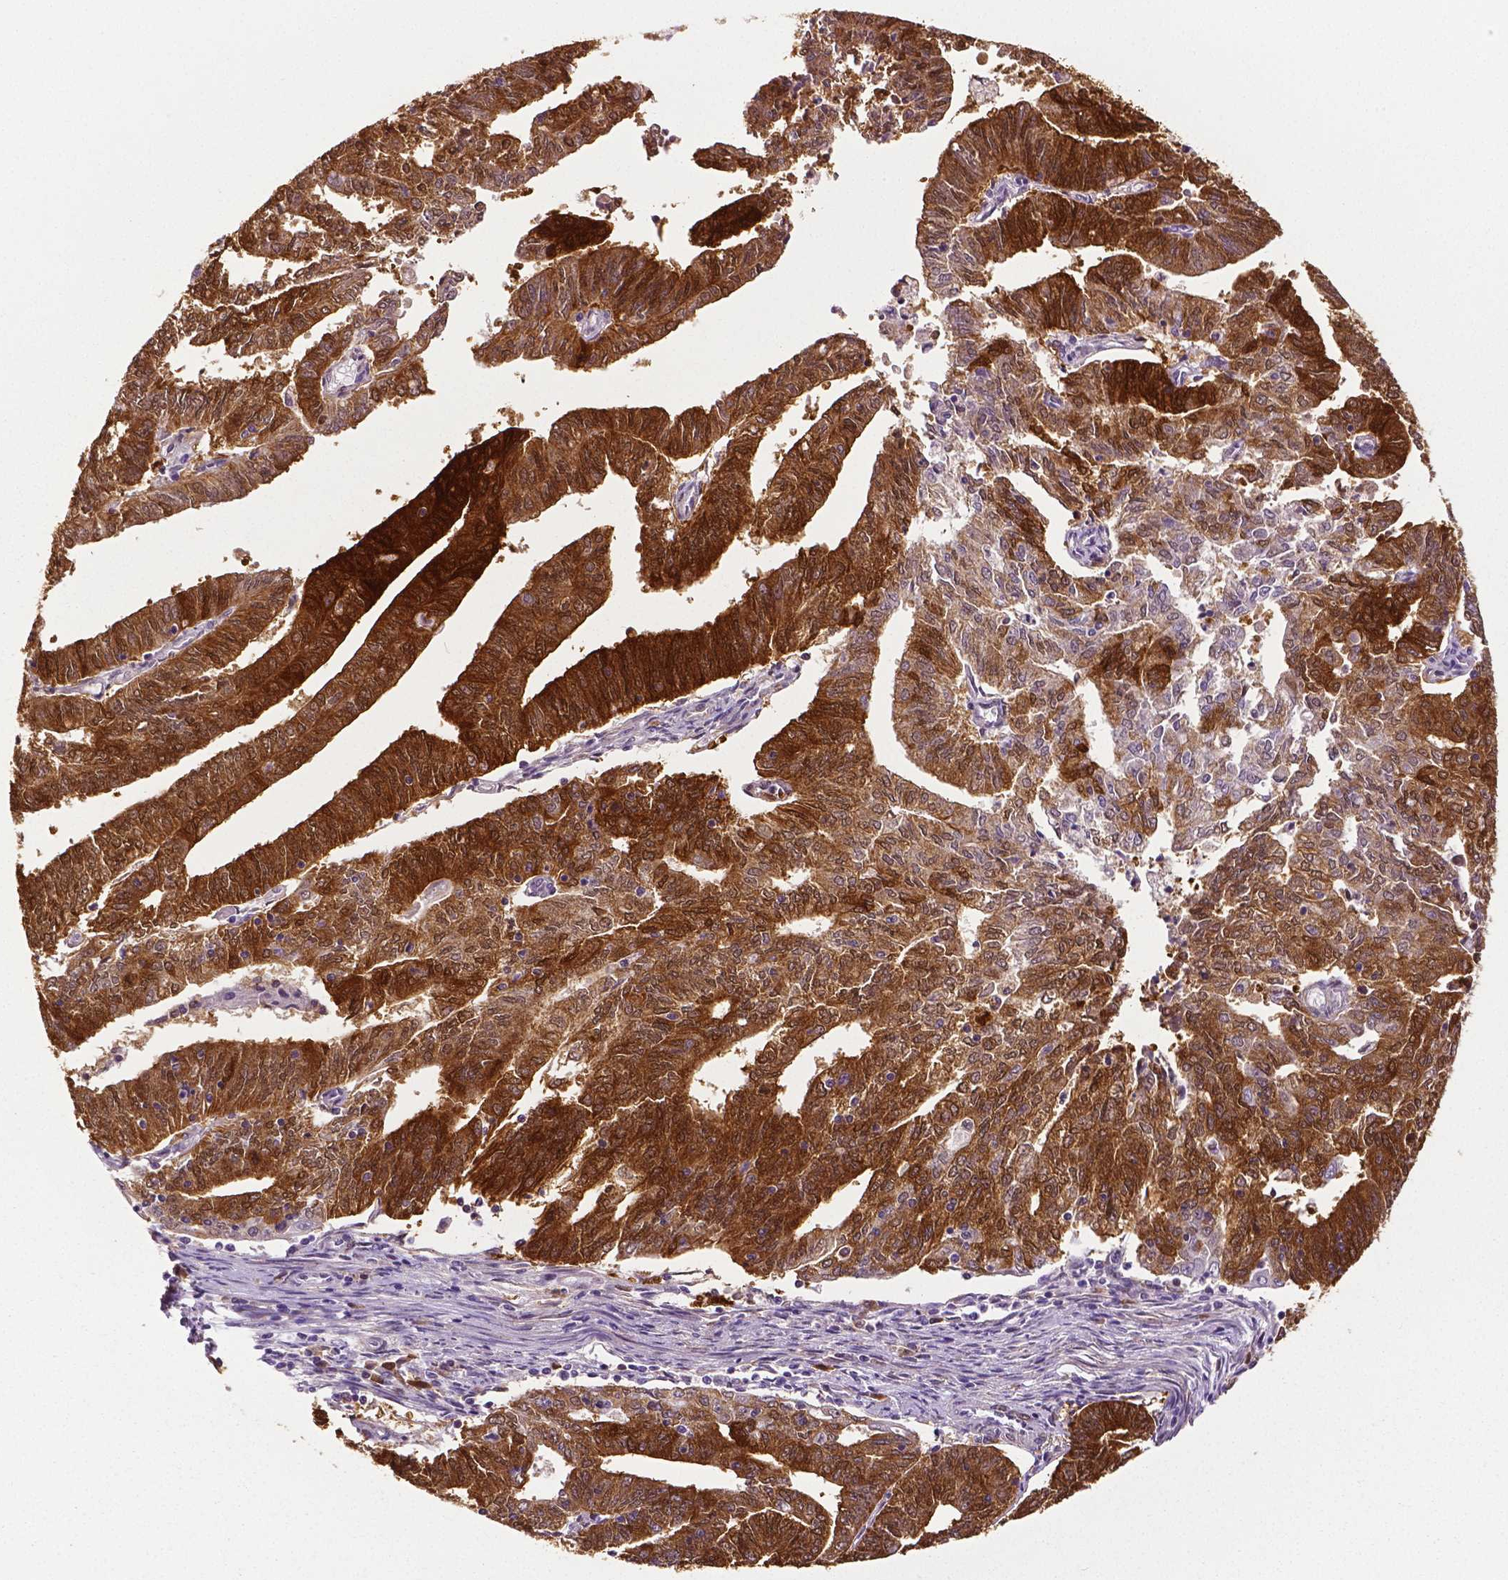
{"staining": {"intensity": "strong", "quantity": ">75%", "location": "cytoplasmic/membranous"}, "tissue": "endometrial cancer", "cell_type": "Tumor cells", "image_type": "cancer", "snomed": [{"axis": "morphology", "description": "Adenocarcinoma, NOS"}, {"axis": "topography", "description": "Endometrium"}], "caption": "Protein staining of endometrial cancer tissue shows strong cytoplasmic/membranous positivity in about >75% of tumor cells.", "gene": "PHGDH", "patient": {"sex": "female", "age": 82}}